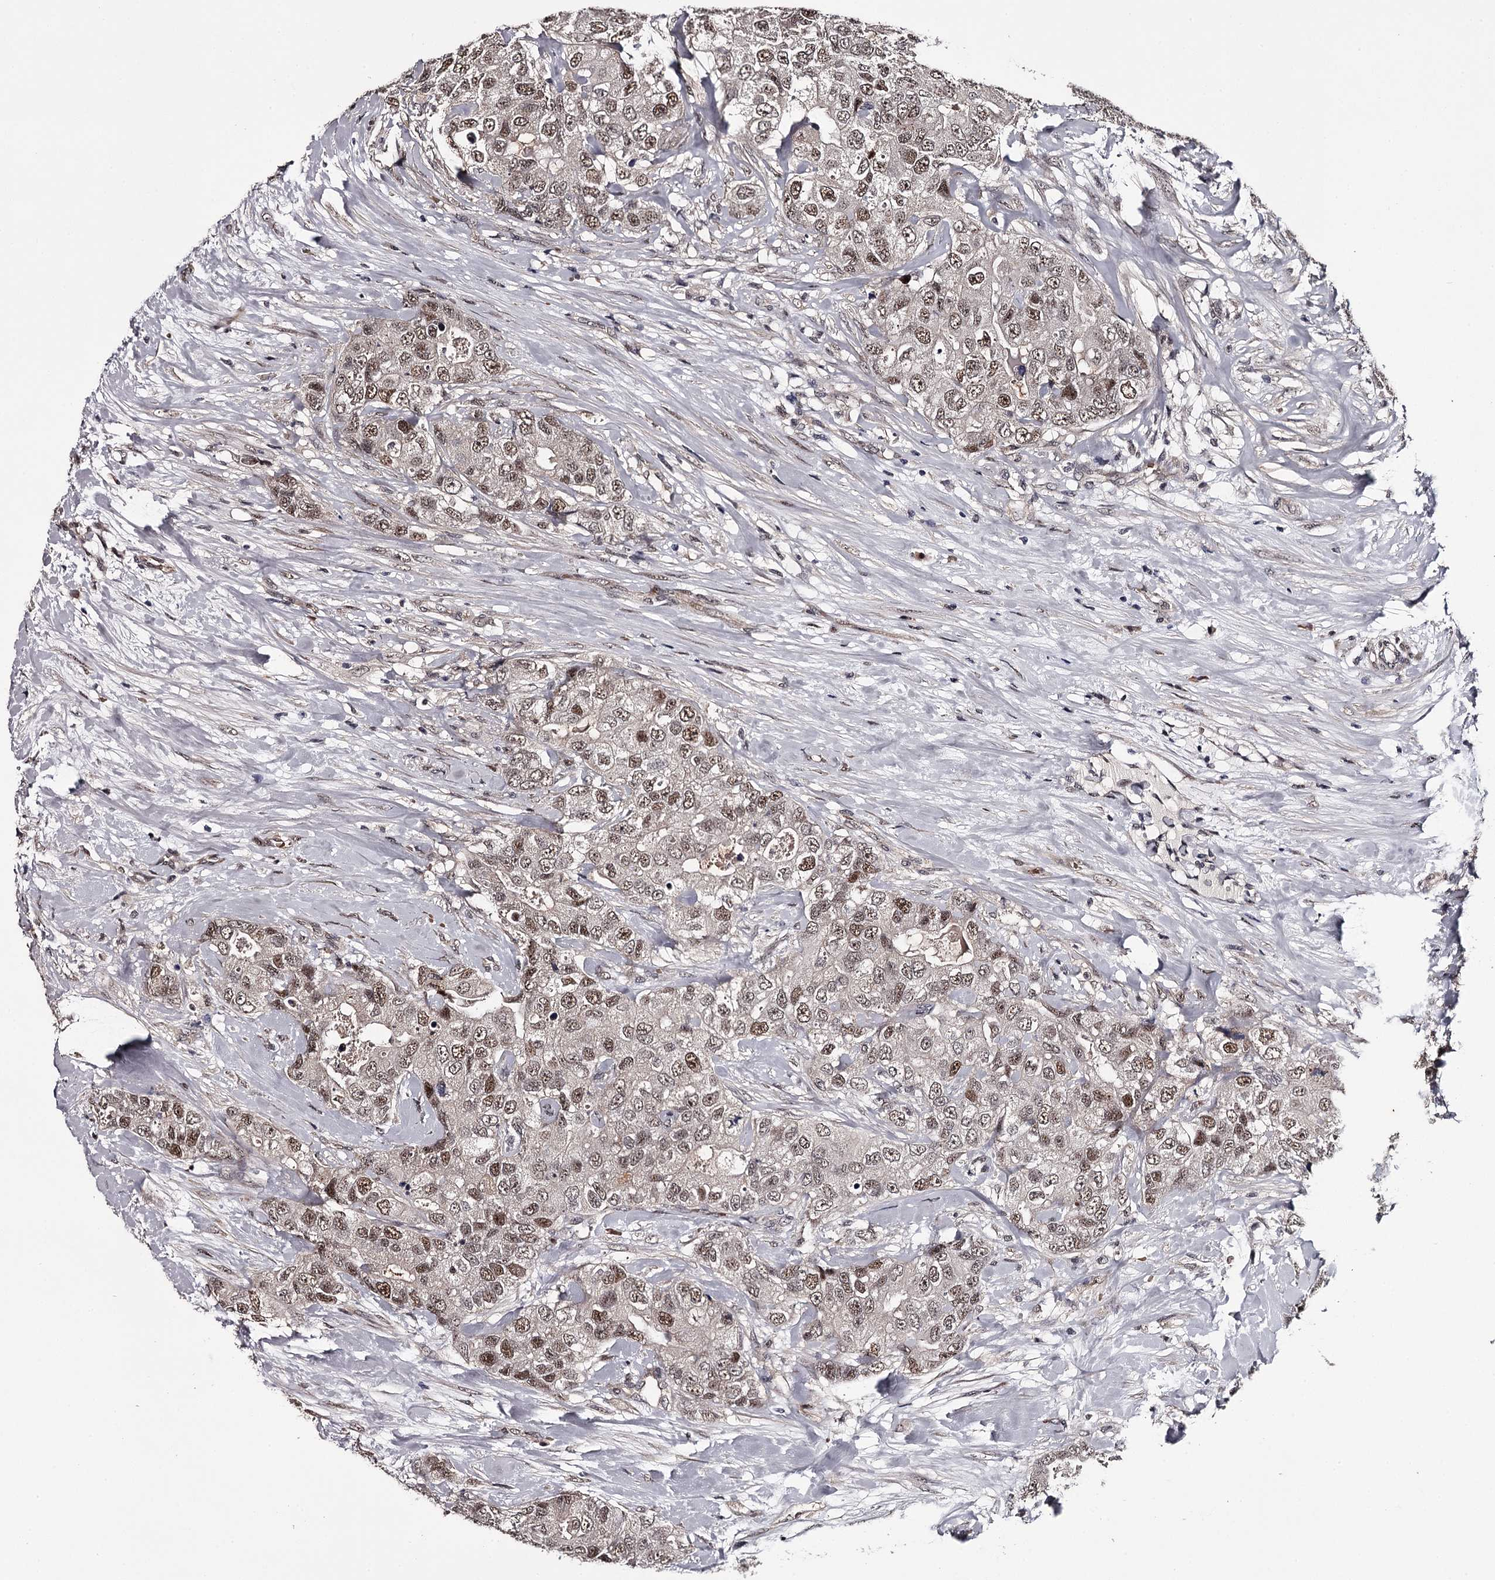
{"staining": {"intensity": "moderate", "quantity": ">75%", "location": "nuclear"}, "tissue": "breast cancer", "cell_type": "Tumor cells", "image_type": "cancer", "snomed": [{"axis": "morphology", "description": "Duct carcinoma"}, {"axis": "topography", "description": "Breast"}], "caption": "Breast cancer was stained to show a protein in brown. There is medium levels of moderate nuclear expression in about >75% of tumor cells. The staining was performed using DAB (3,3'-diaminobenzidine), with brown indicating positive protein expression. Nuclei are stained blue with hematoxylin.", "gene": "RNF44", "patient": {"sex": "female", "age": 62}}